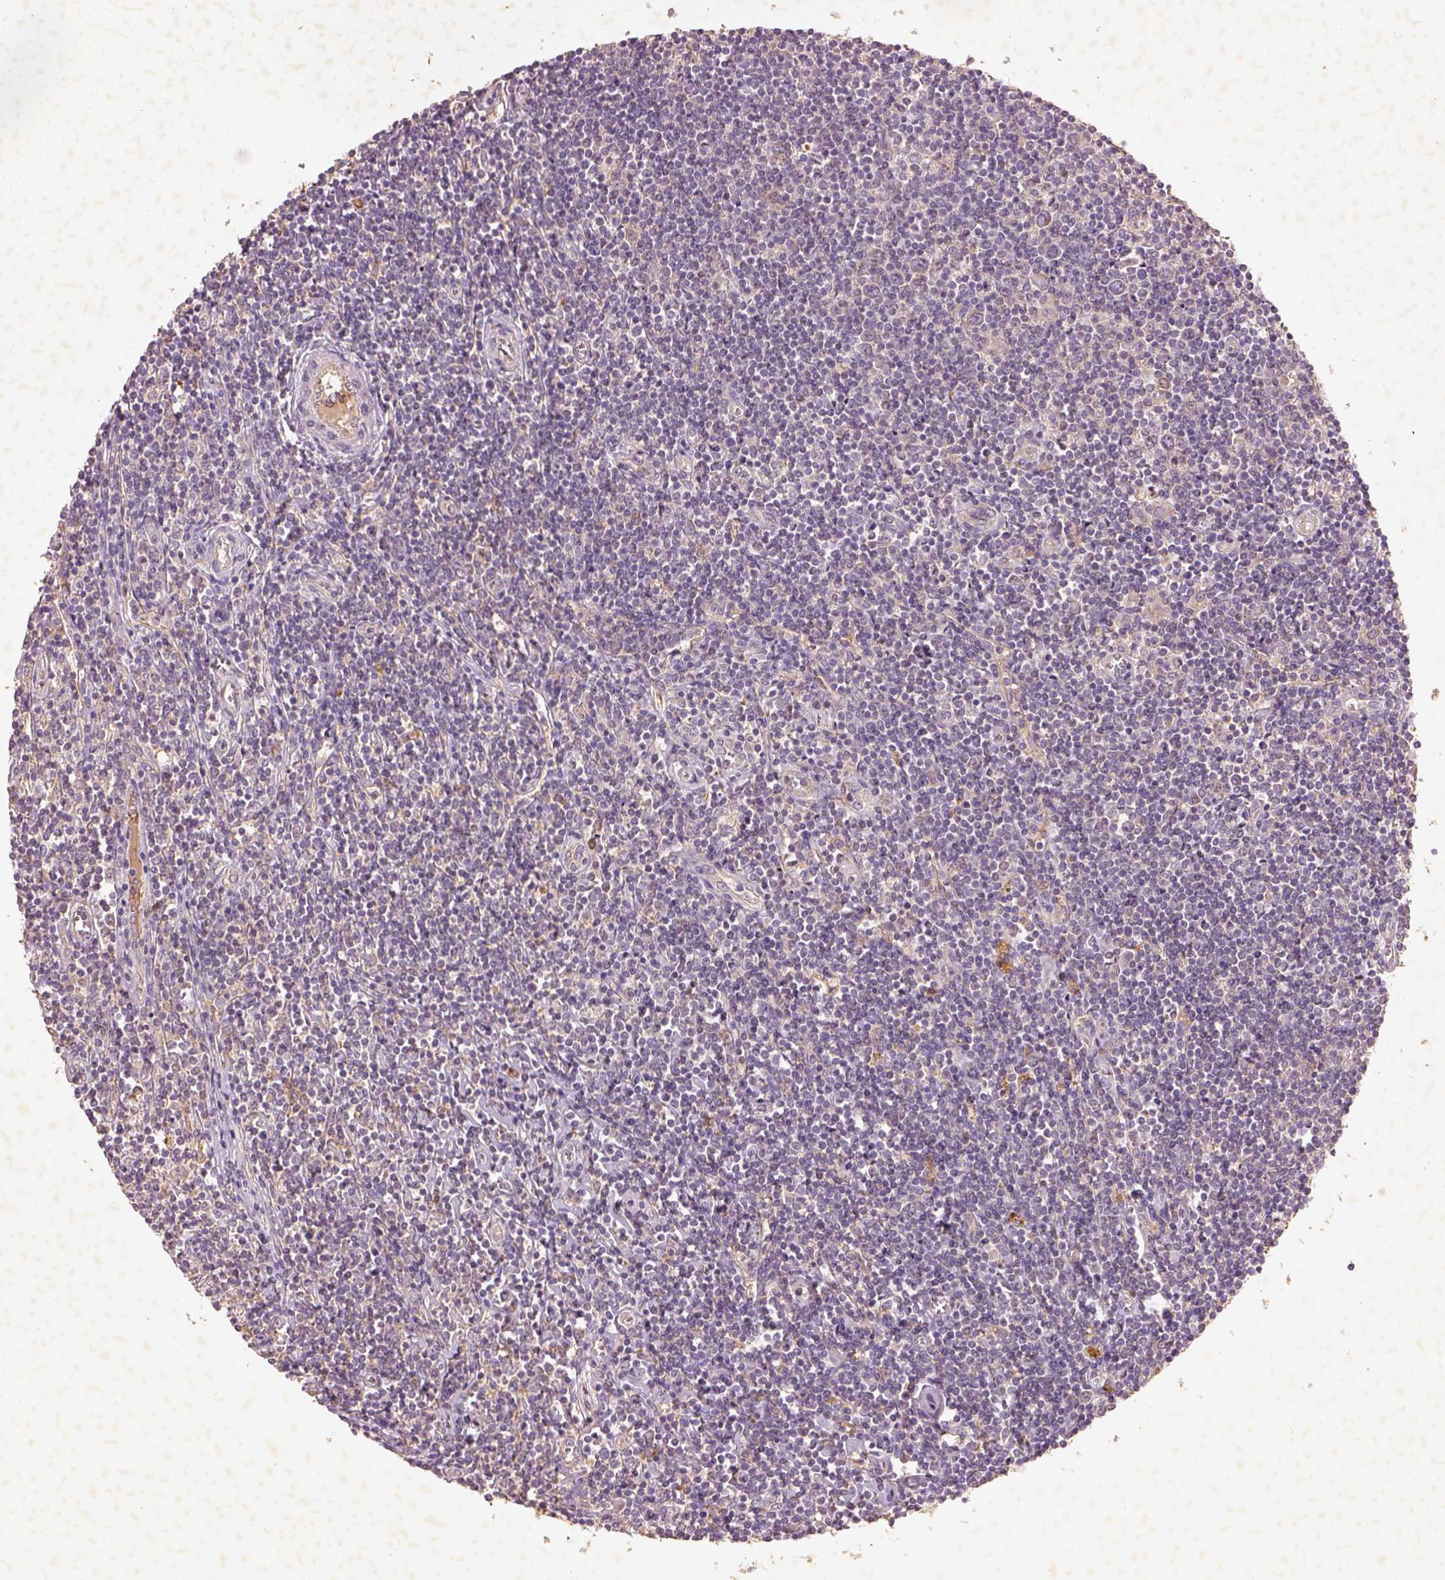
{"staining": {"intensity": "weak", "quantity": ">75%", "location": "cytoplasmic/membranous"}, "tissue": "lymphoma", "cell_type": "Tumor cells", "image_type": "cancer", "snomed": [{"axis": "morphology", "description": "Hodgkin's disease, NOS"}, {"axis": "topography", "description": "Lymph node"}], "caption": "This is a micrograph of IHC staining of lymphoma, which shows weak staining in the cytoplasmic/membranous of tumor cells.", "gene": "AP2B1", "patient": {"sex": "male", "age": 40}}